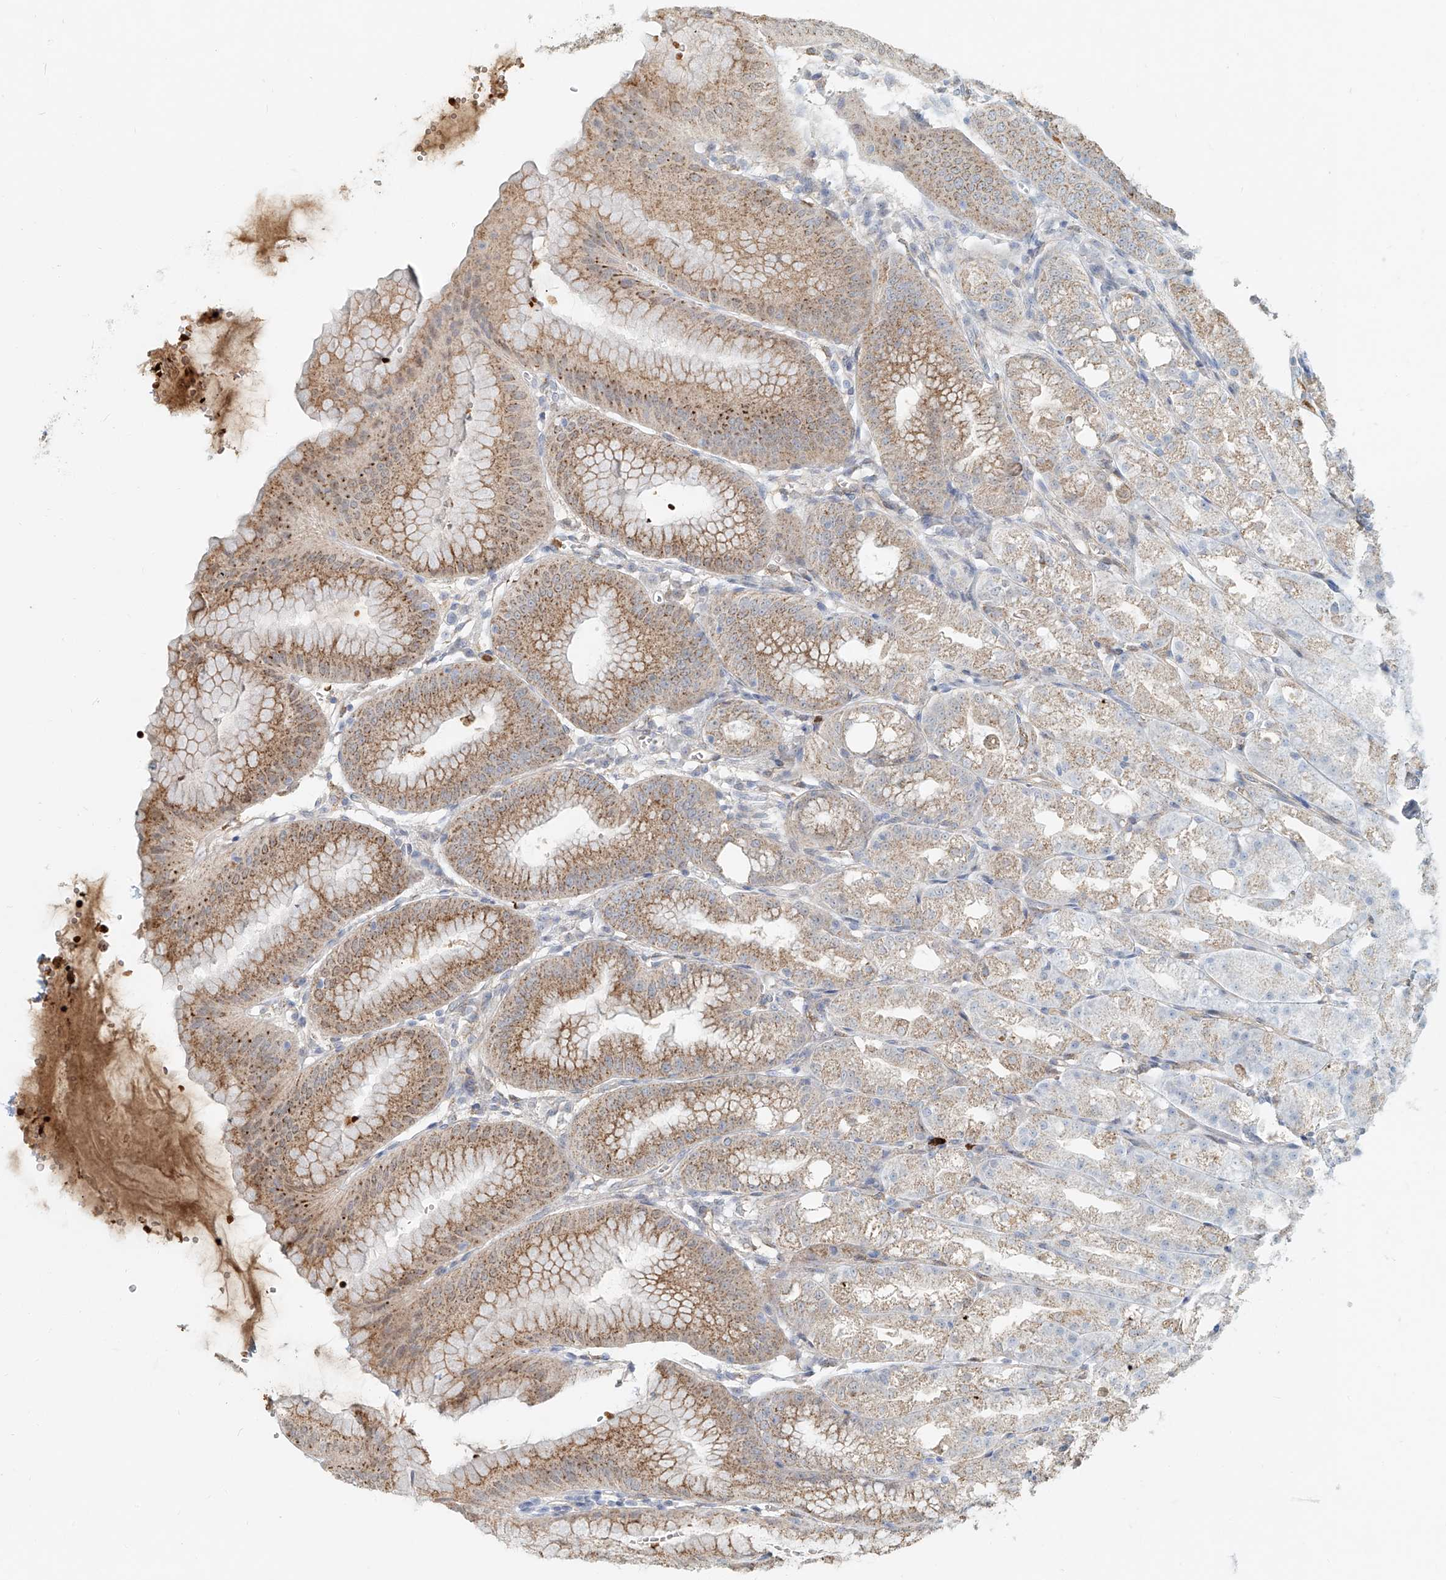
{"staining": {"intensity": "moderate", "quantity": "25%-75%", "location": "cytoplasmic/membranous"}, "tissue": "stomach", "cell_type": "Glandular cells", "image_type": "normal", "snomed": [{"axis": "morphology", "description": "Normal tissue, NOS"}, {"axis": "topography", "description": "Stomach, lower"}], "caption": "Immunohistochemistry of unremarkable human stomach reveals medium levels of moderate cytoplasmic/membranous expression in about 25%-75% of glandular cells. The staining is performed using DAB (3,3'-diaminobenzidine) brown chromogen to label protein expression. The nuclei are counter-stained blue using hematoxylin.", "gene": "PTPRA", "patient": {"sex": "male", "age": 71}}